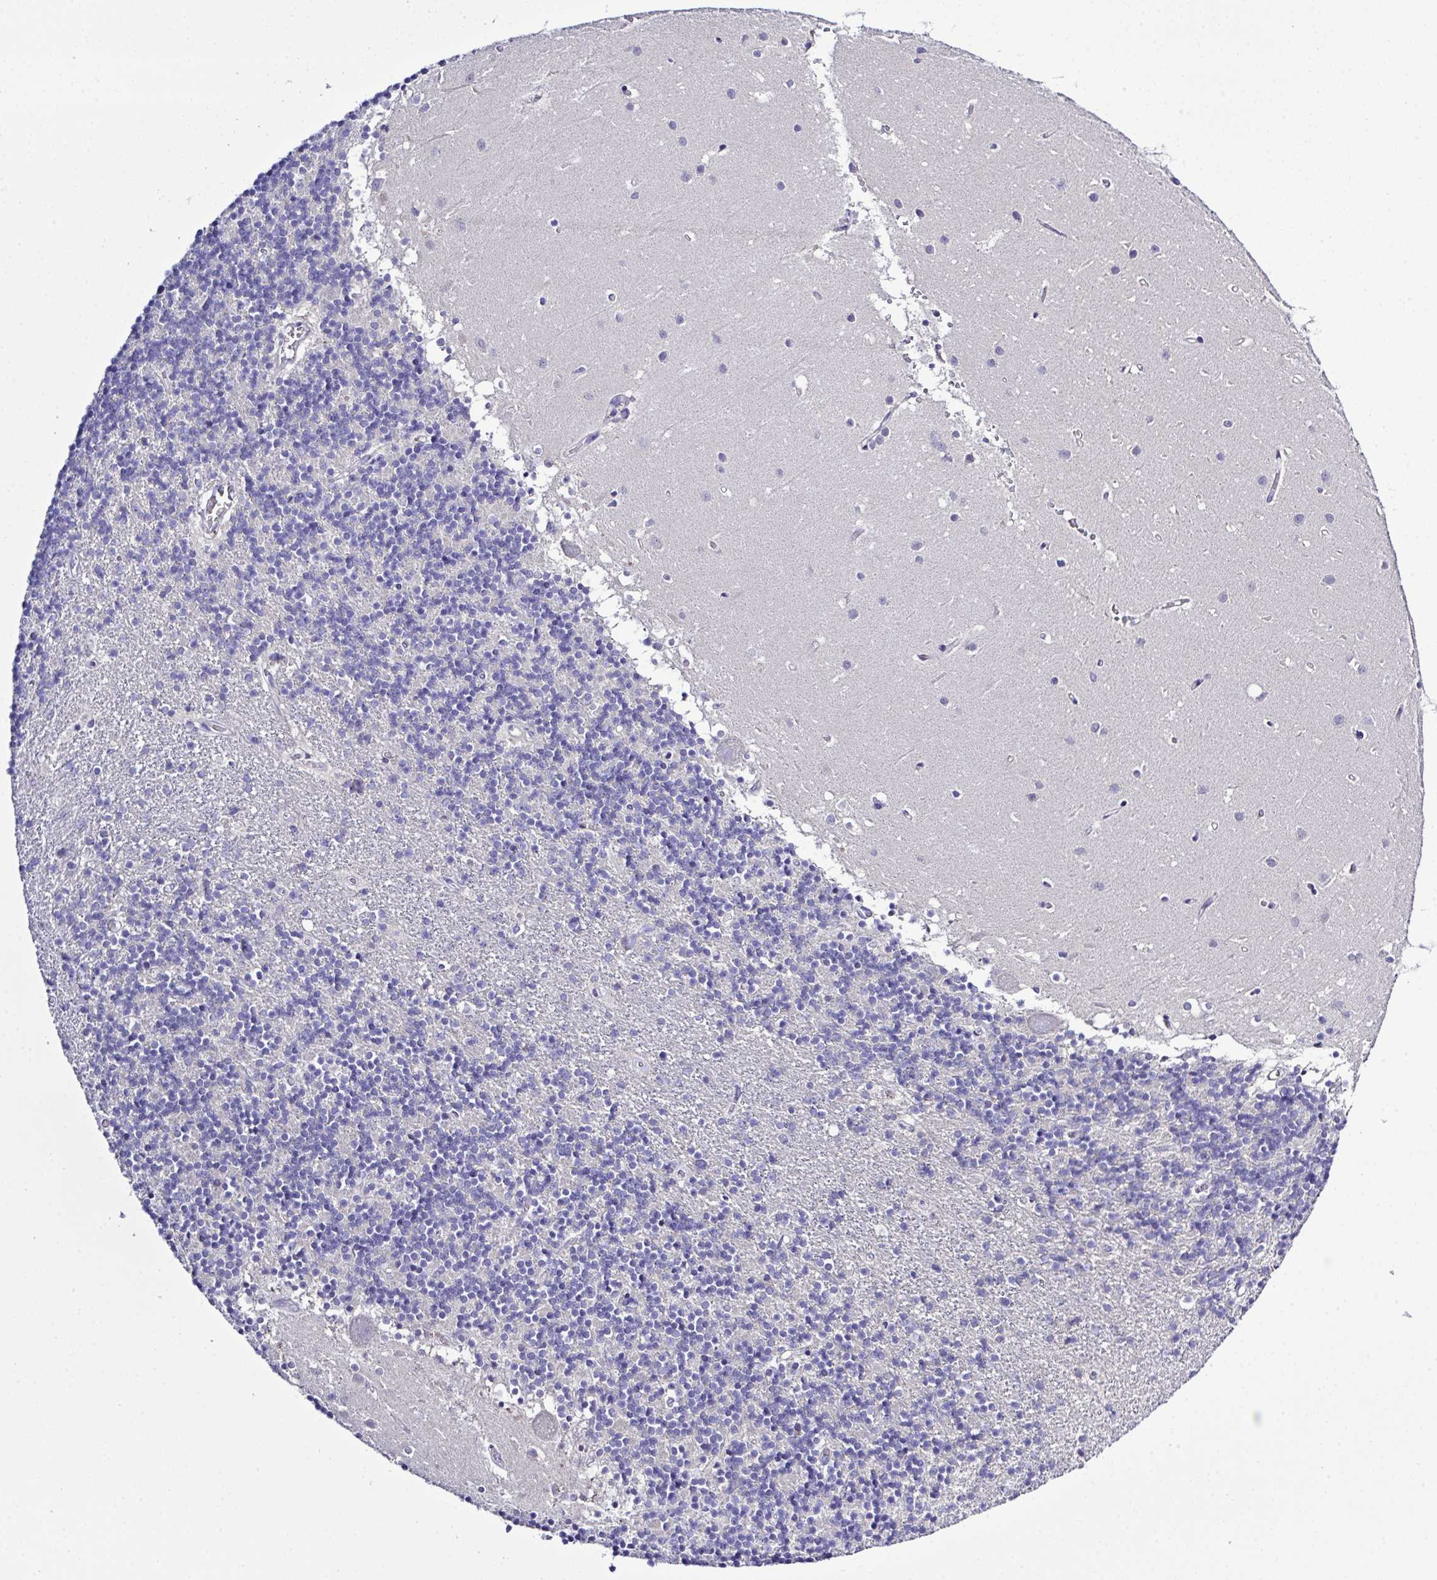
{"staining": {"intensity": "negative", "quantity": "none", "location": "none"}, "tissue": "cerebellum", "cell_type": "Cells in granular layer", "image_type": "normal", "snomed": [{"axis": "morphology", "description": "Normal tissue, NOS"}, {"axis": "topography", "description": "Cerebellum"}], "caption": "Immunohistochemical staining of benign cerebellum shows no significant positivity in cells in granular layer.", "gene": "MED11", "patient": {"sex": "male", "age": 54}}